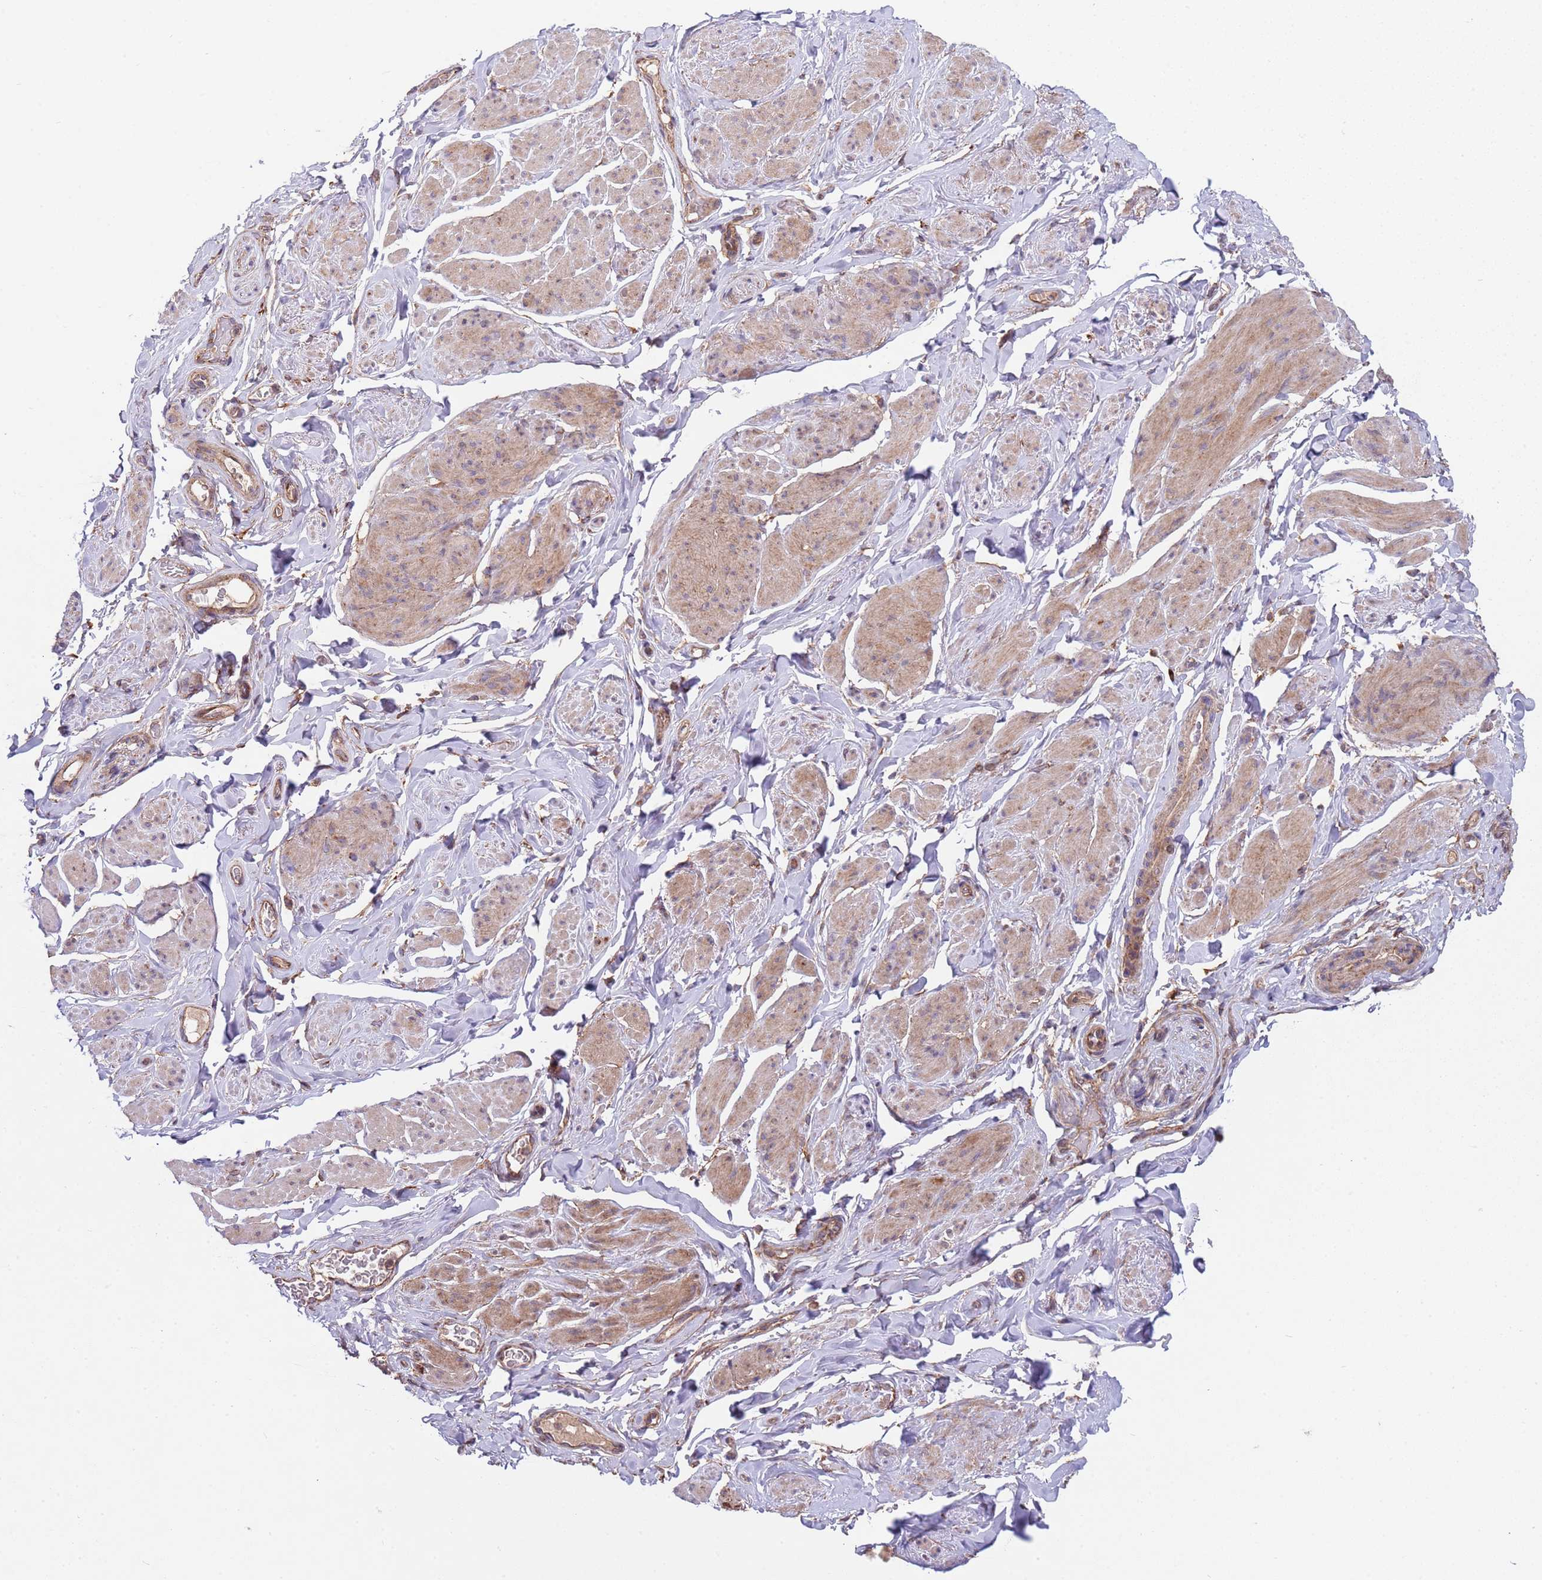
{"staining": {"intensity": "moderate", "quantity": ">75%", "location": "cytoplasmic/membranous"}, "tissue": "smooth muscle", "cell_type": "Smooth muscle cells", "image_type": "normal", "snomed": [{"axis": "morphology", "description": "Normal tissue, NOS"}, {"axis": "topography", "description": "Smooth muscle"}, {"axis": "topography", "description": "Peripheral nerve tissue"}], "caption": "Immunohistochemistry (IHC) histopathology image of benign human smooth muscle stained for a protein (brown), which shows medium levels of moderate cytoplasmic/membranous expression in approximately >75% of smooth muscle cells.", "gene": "ACAD8", "patient": {"sex": "male", "age": 69}}